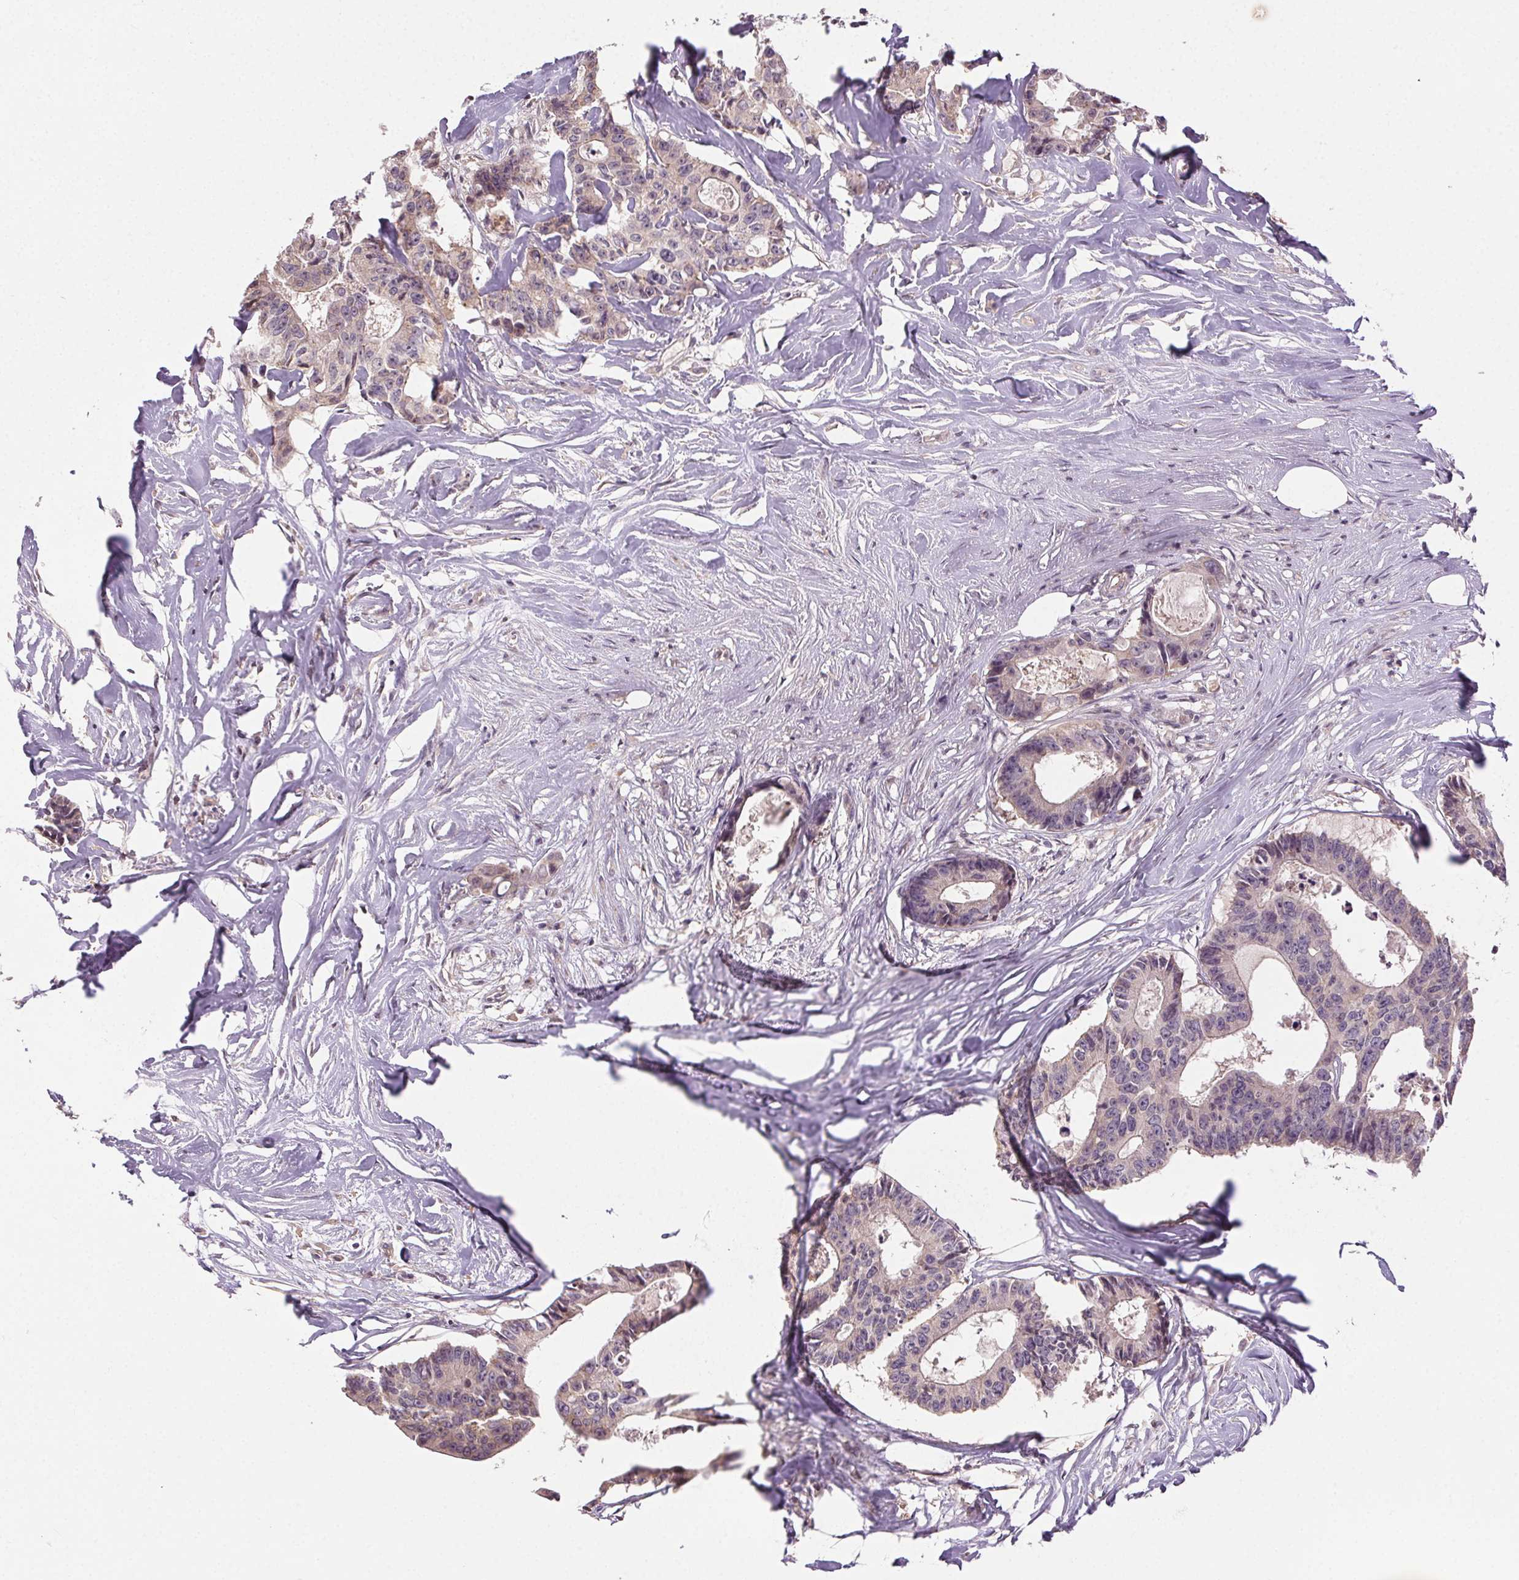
{"staining": {"intensity": "weak", "quantity": "<25%", "location": "cytoplasmic/membranous"}, "tissue": "colorectal cancer", "cell_type": "Tumor cells", "image_type": "cancer", "snomed": [{"axis": "morphology", "description": "Adenocarcinoma, NOS"}, {"axis": "topography", "description": "Rectum"}], "caption": "There is no significant expression in tumor cells of adenocarcinoma (colorectal).", "gene": "ATP1B3", "patient": {"sex": "male", "age": 57}}